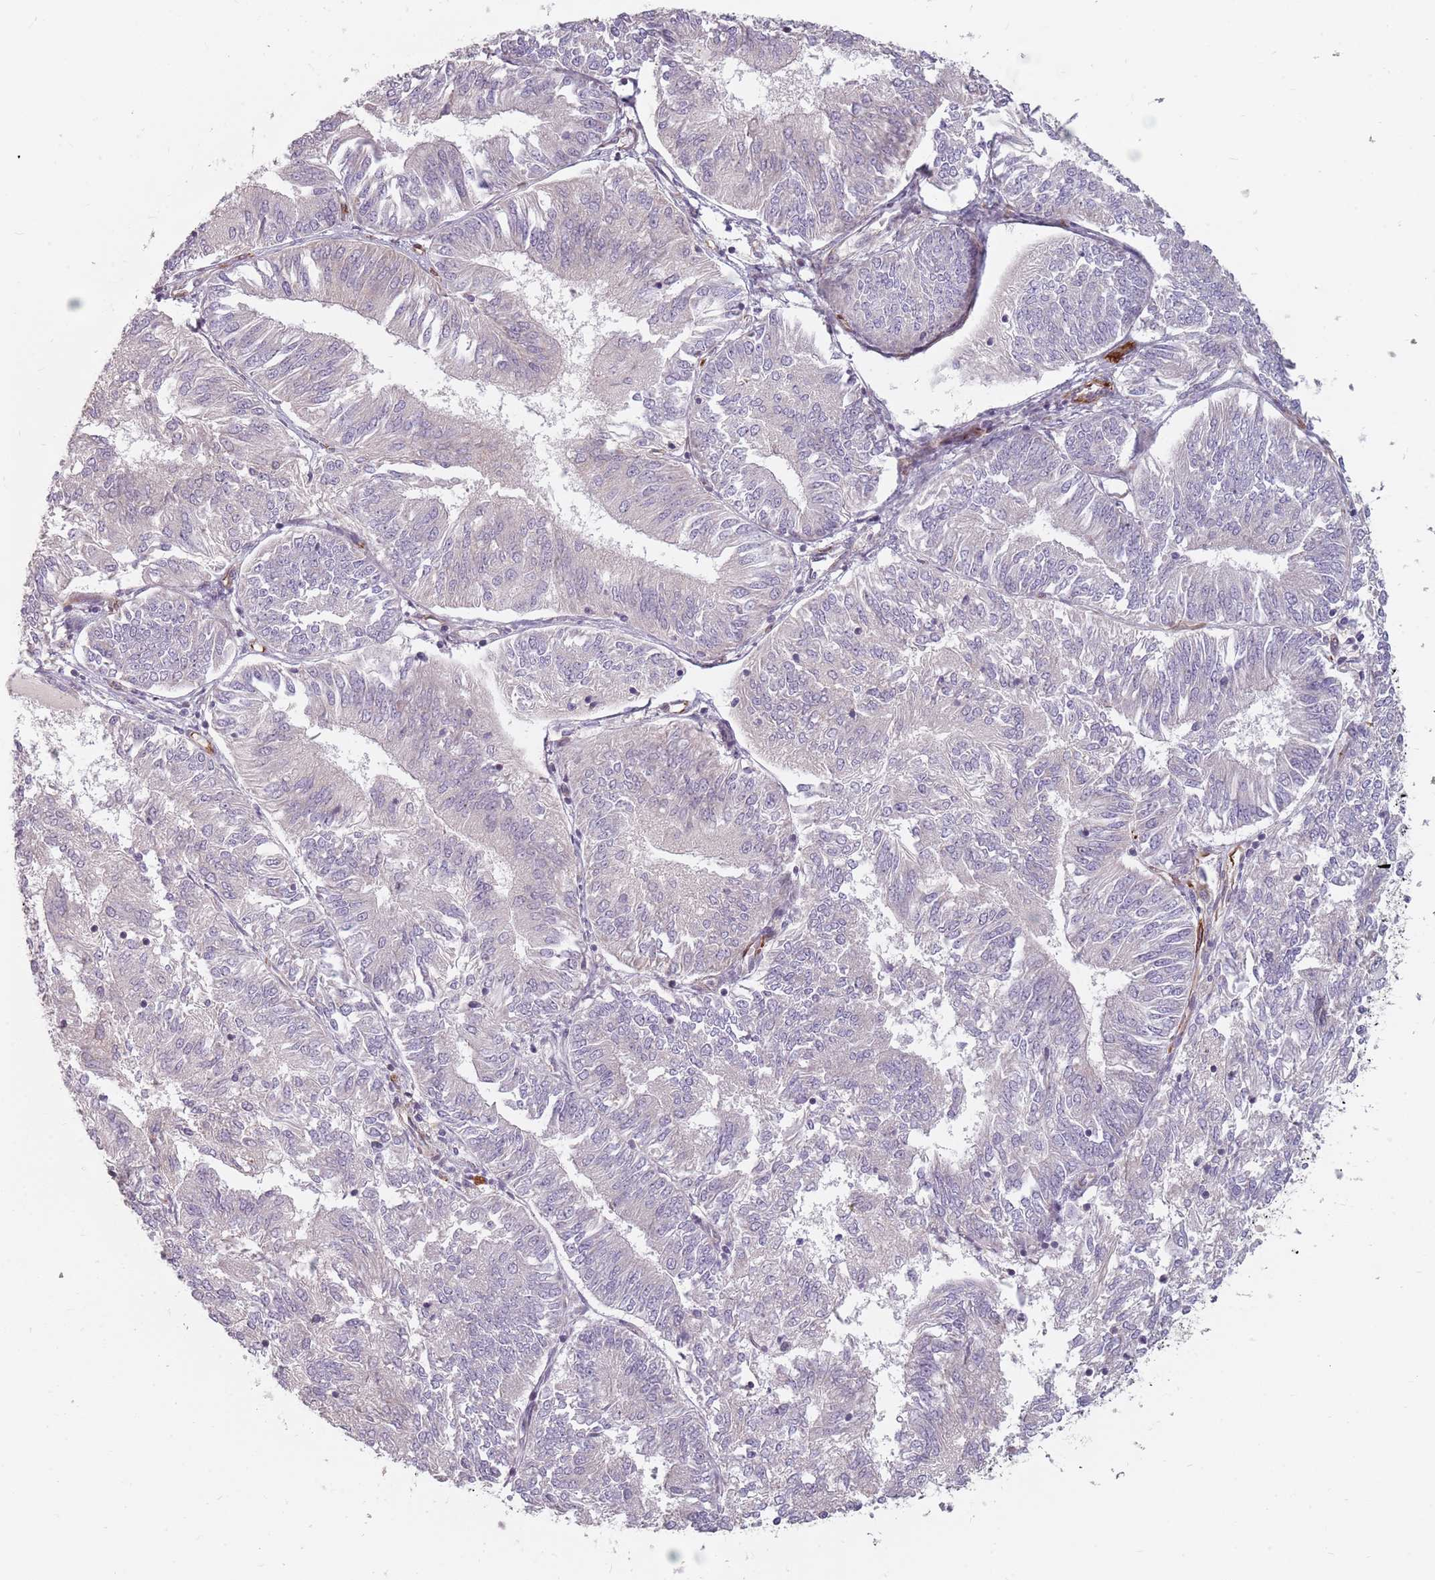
{"staining": {"intensity": "negative", "quantity": "none", "location": "none"}, "tissue": "endometrial cancer", "cell_type": "Tumor cells", "image_type": "cancer", "snomed": [{"axis": "morphology", "description": "Adenocarcinoma, NOS"}, {"axis": "topography", "description": "Endometrium"}], "caption": "Photomicrograph shows no protein positivity in tumor cells of endometrial adenocarcinoma tissue. (Brightfield microscopy of DAB (3,3'-diaminobenzidine) immunohistochemistry (IHC) at high magnification).", "gene": "GAS2L3", "patient": {"sex": "female", "age": 58}}